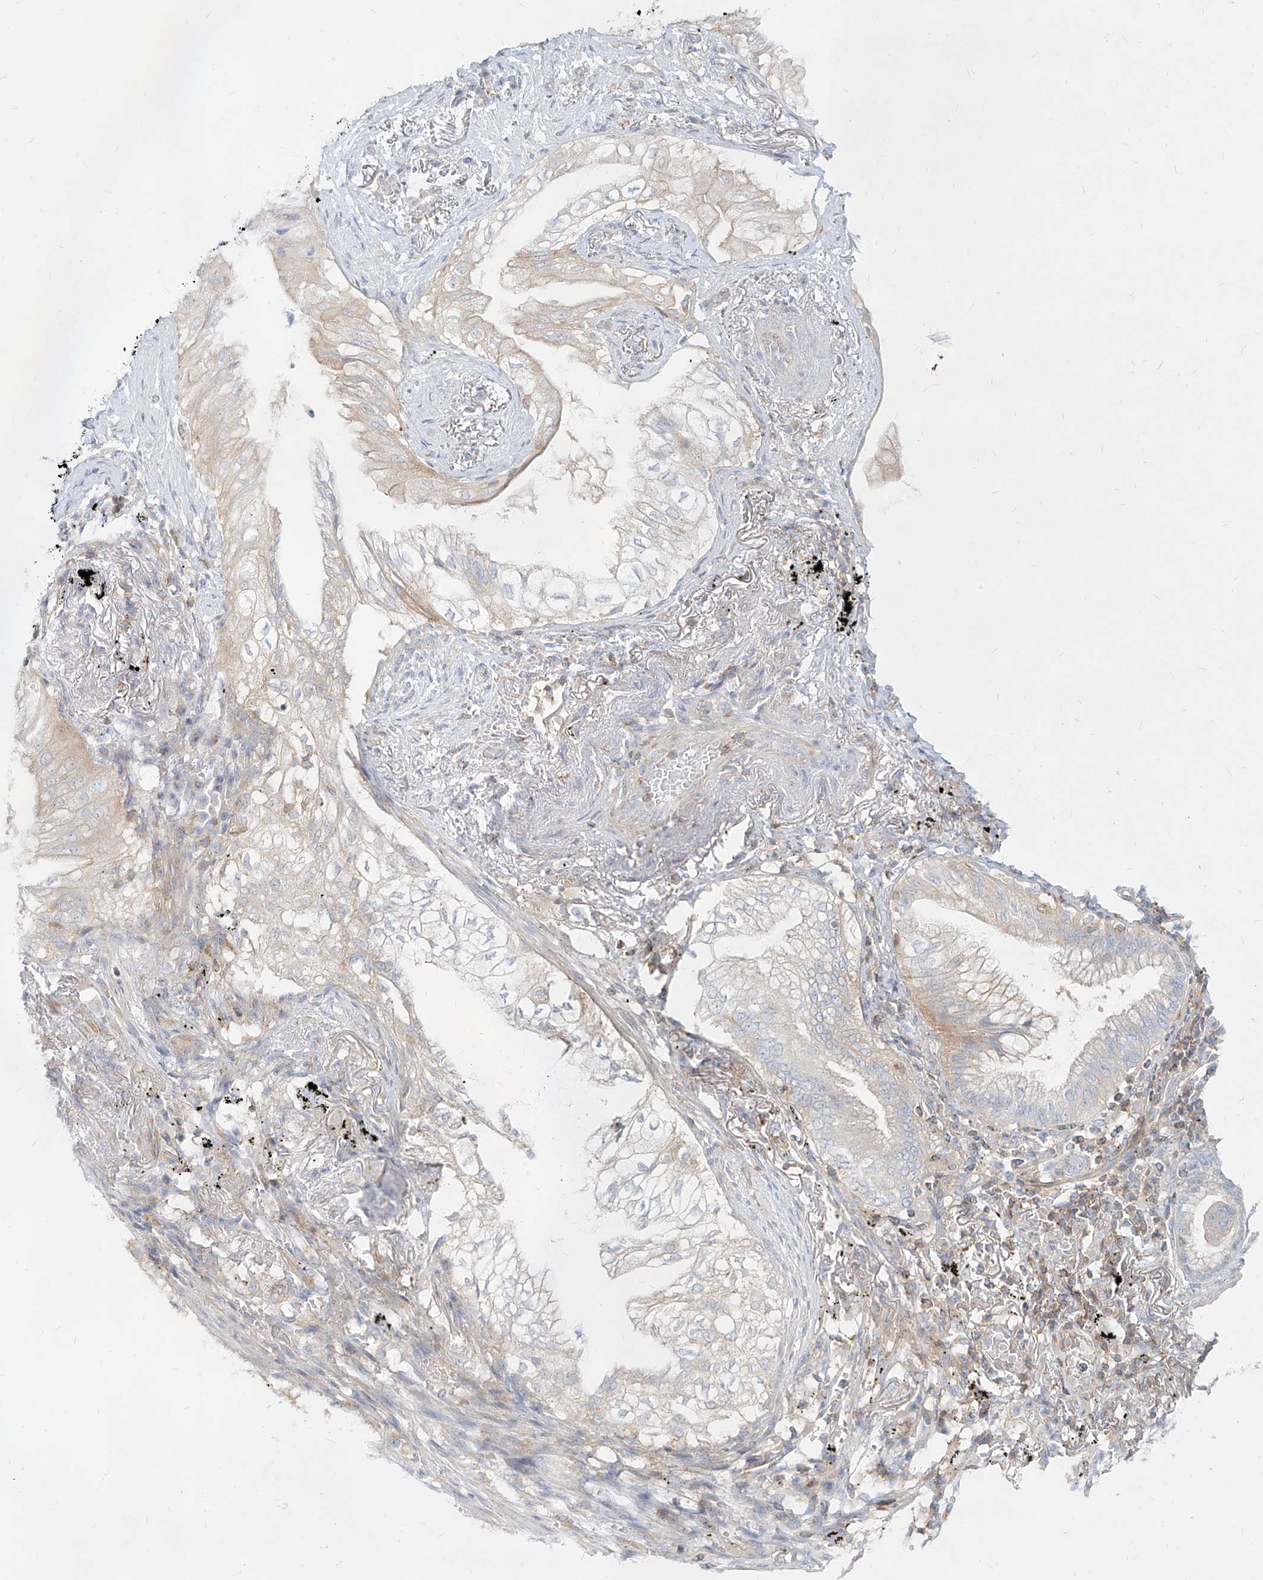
{"staining": {"intensity": "negative", "quantity": "none", "location": "none"}, "tissue": "lung cancer", "cell_type": "Tumor cells", "image_type": "cancer", "snomed": [{"axis": "morphology", "description": "Adenocarcinoma, NOS"}, {"axis": "topography", "description": "Lung"}], "caption": "Immunohistochemical staining of lung adenocarcinoma displays no significant expression in tumor cells.", "gene": "SLC2A12", "patient": {"sex": "female", "age": 70}}